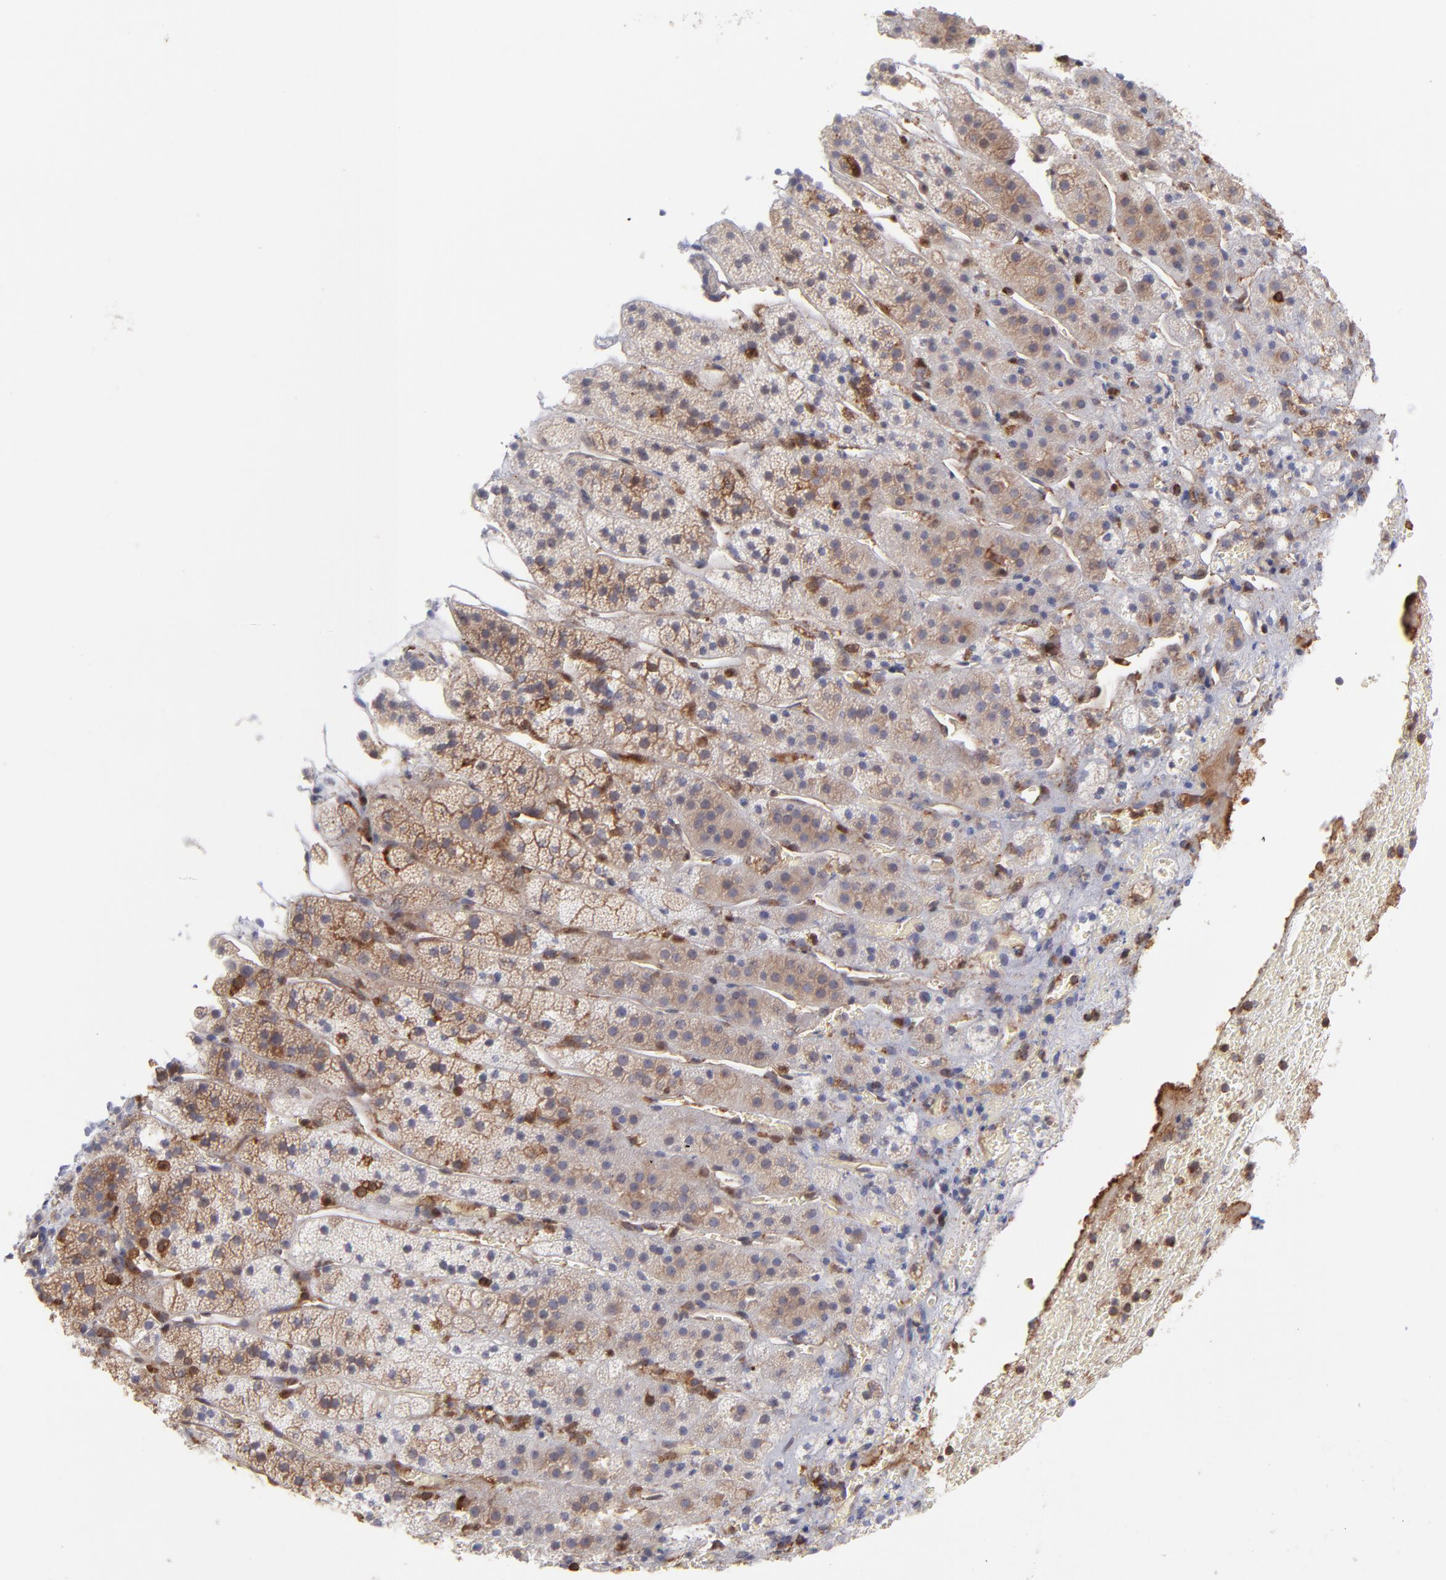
{"staining": {"intensity": "weak", "quantity": ">75%", "location": "cytoplasmic/membranous"}, "tissue": "adrenal gland", "cell_type": "Glandular cells", "image_type": "normal", "snomed": [{"axis": "morphology", "description": "Normal tissue, NOS"}, {"axis": "topography", "description": "Adrenal gland"}], "caption": "Brown immunohistochemical staining in unremarkable human adrenal gland demonstrates weak cytoplasmic/membranous positivity in about >75% of glandular cells. The staining was performed using DAB (3,3'-diaminobenzidine), with brown indicating positive protein expression. Nuclei are stained blue with hematoxylin.", "gene": "MAPRE1", "patient": {"sex": "female", "age": 44}}